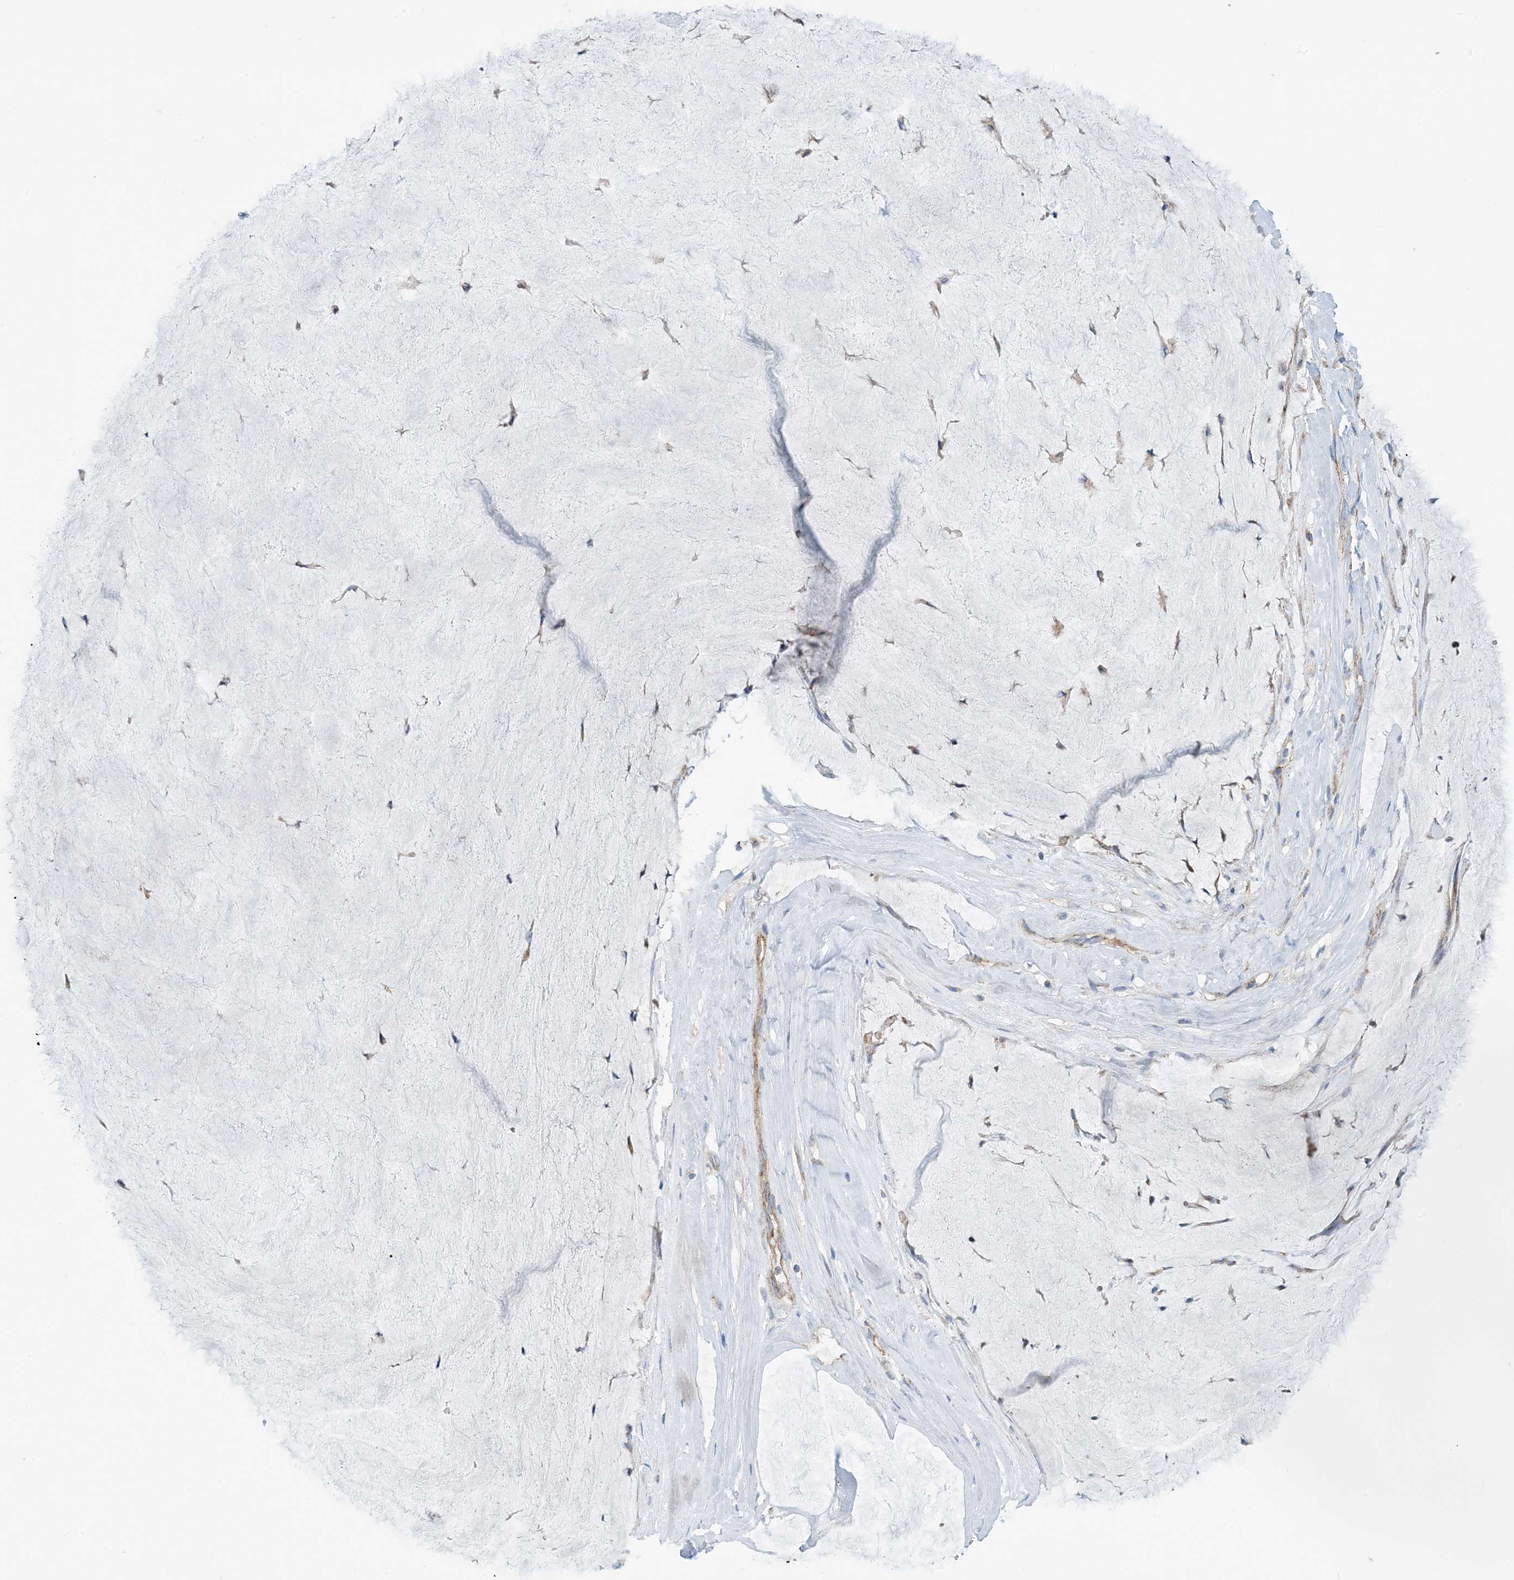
{"staining": {"intensity": "moderate", "quantity": ">75%", "location": "cytoplasmic/membranous"}, "tissue": "ovarian cancer", "cell_type": "Tumor cells", "image_type": "cancer", "snomed": [{"axis": "morphology", "description": "Cystadenocarcinoma, mucinous, NOS"}, {"axis": "topography", "description": "Ovary"}], "caption": "Immunohistochemistry of ovarian cancer reveals medium levels of moderate cytoplasmic/membranous staining in approximately >75% of tumor cells.", "gene": "PHOSPHO2", "patient": {"sex": "female", "age": 61}}